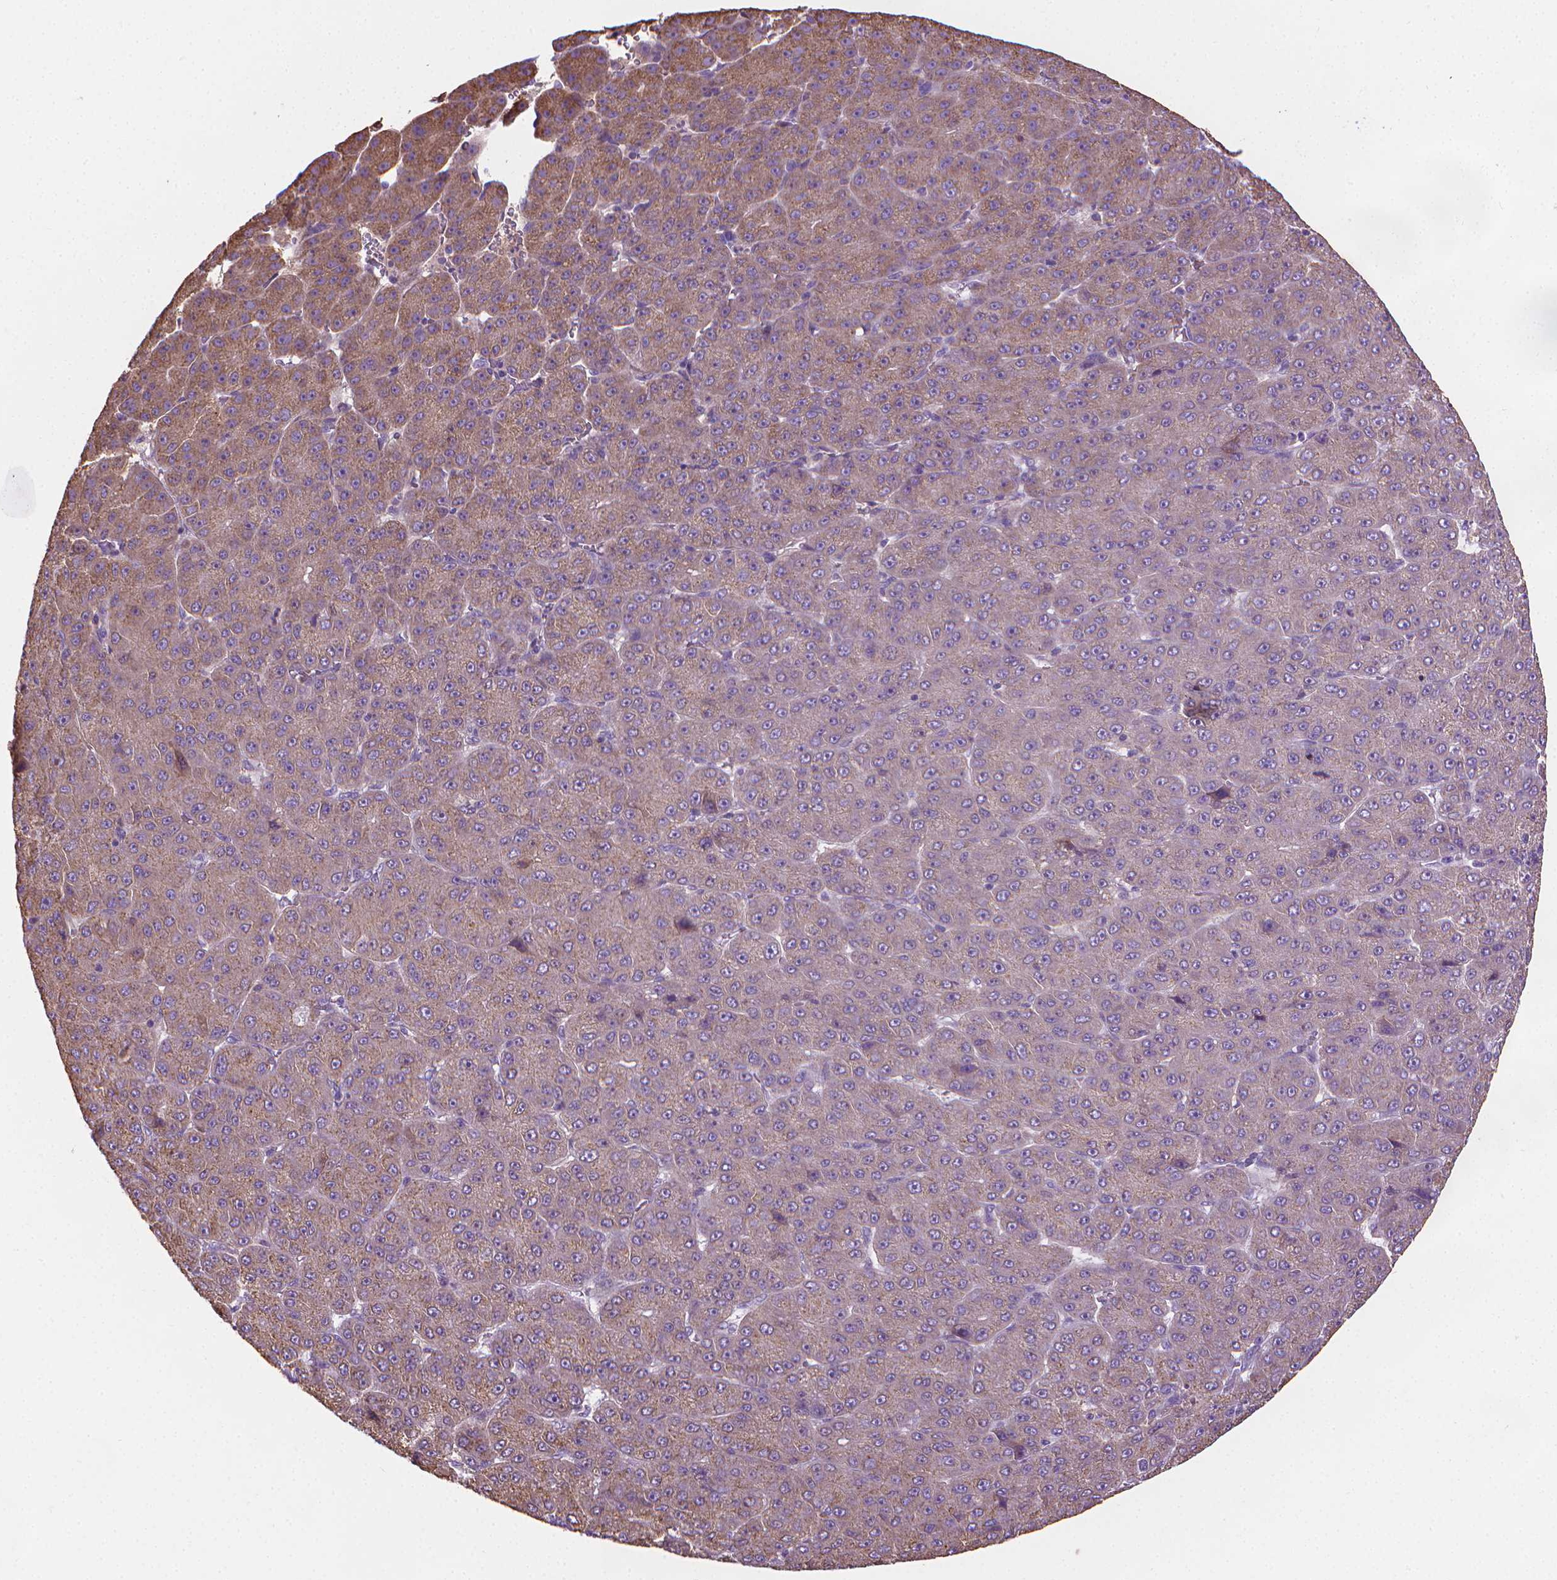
{"staining": {"intensity": "weak", "quantity": "<25%", "location": "cytoplasmic/membranous"}, "tissue": "liver cancer", "cell_type": "Tumor cells", "image_type": "cancer", "snomed": [{"axis": "morphology", "description": "Carcinoma, Hepatocellular, NOS"}, {"axis": "topography", "description": "Liver"}], "caption": "Tumor cells show no significant expression in liver cancer. Nuclei are stained in blue.", "gene": "SLC51B", "patient": {"sex": "male", "age": 67}}